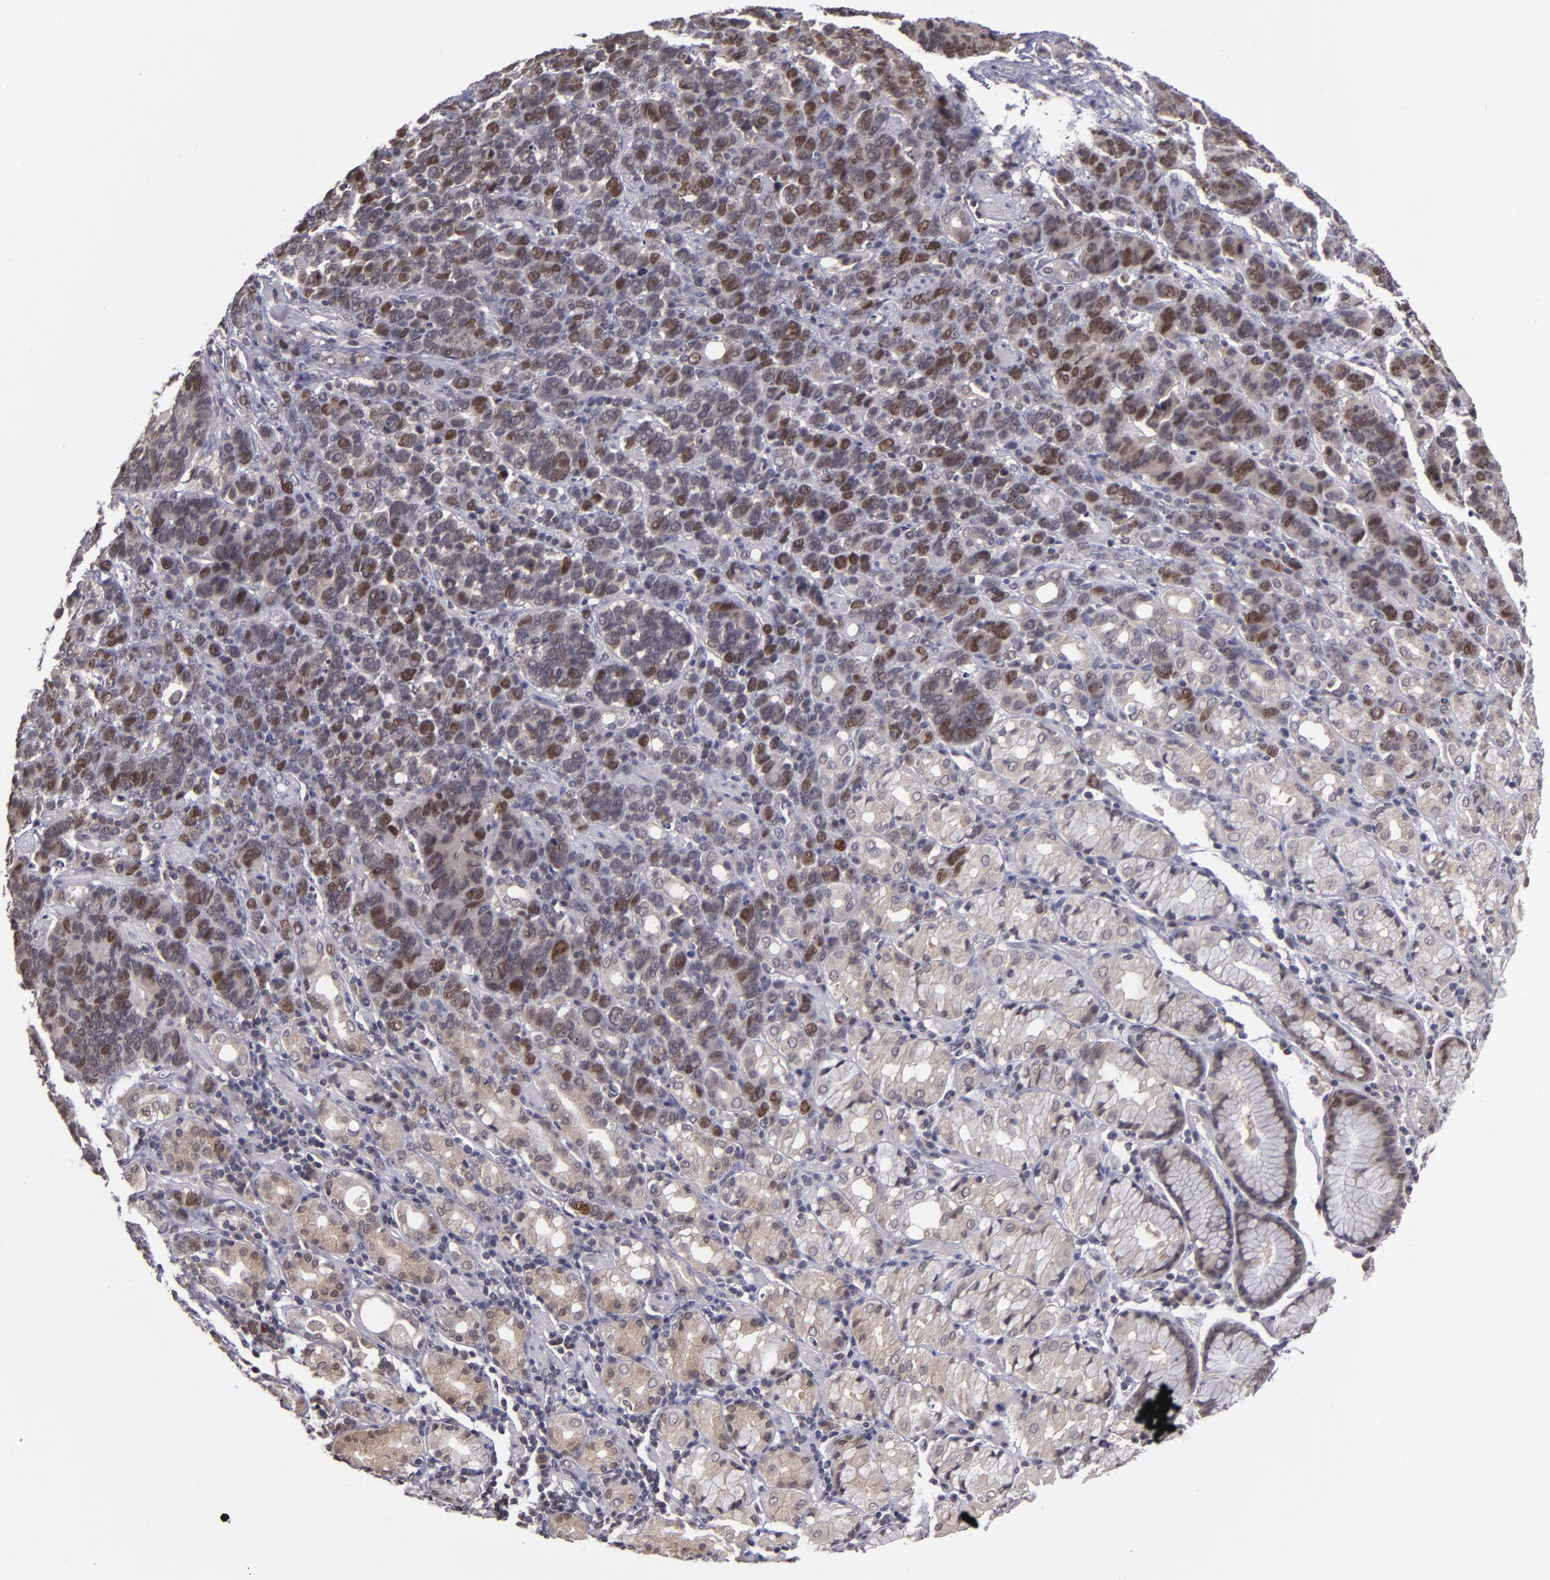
{"staining": {"intensity": "strong", "quantity": "25%-75%", "location": "cytoplasmic/membranous,nuclear"}, "tissue": "stomach cancer", "cell_type": "Tumor cells", "image_type": "cancer", "snomed": [{"axis": "morphology", "description": "Adenocarcinoma, NOS"}, {"axis": "topography", "description": "Stomach, upper"}], "caption": "A histopathology image of adenocarcinoma (stomach) stained for a protein shows strong cytoplasmic/membranous and nuclear brown staining in tumor cells.", "gene": "CDC7", "patient": {"sex": "male", "age": 71}}